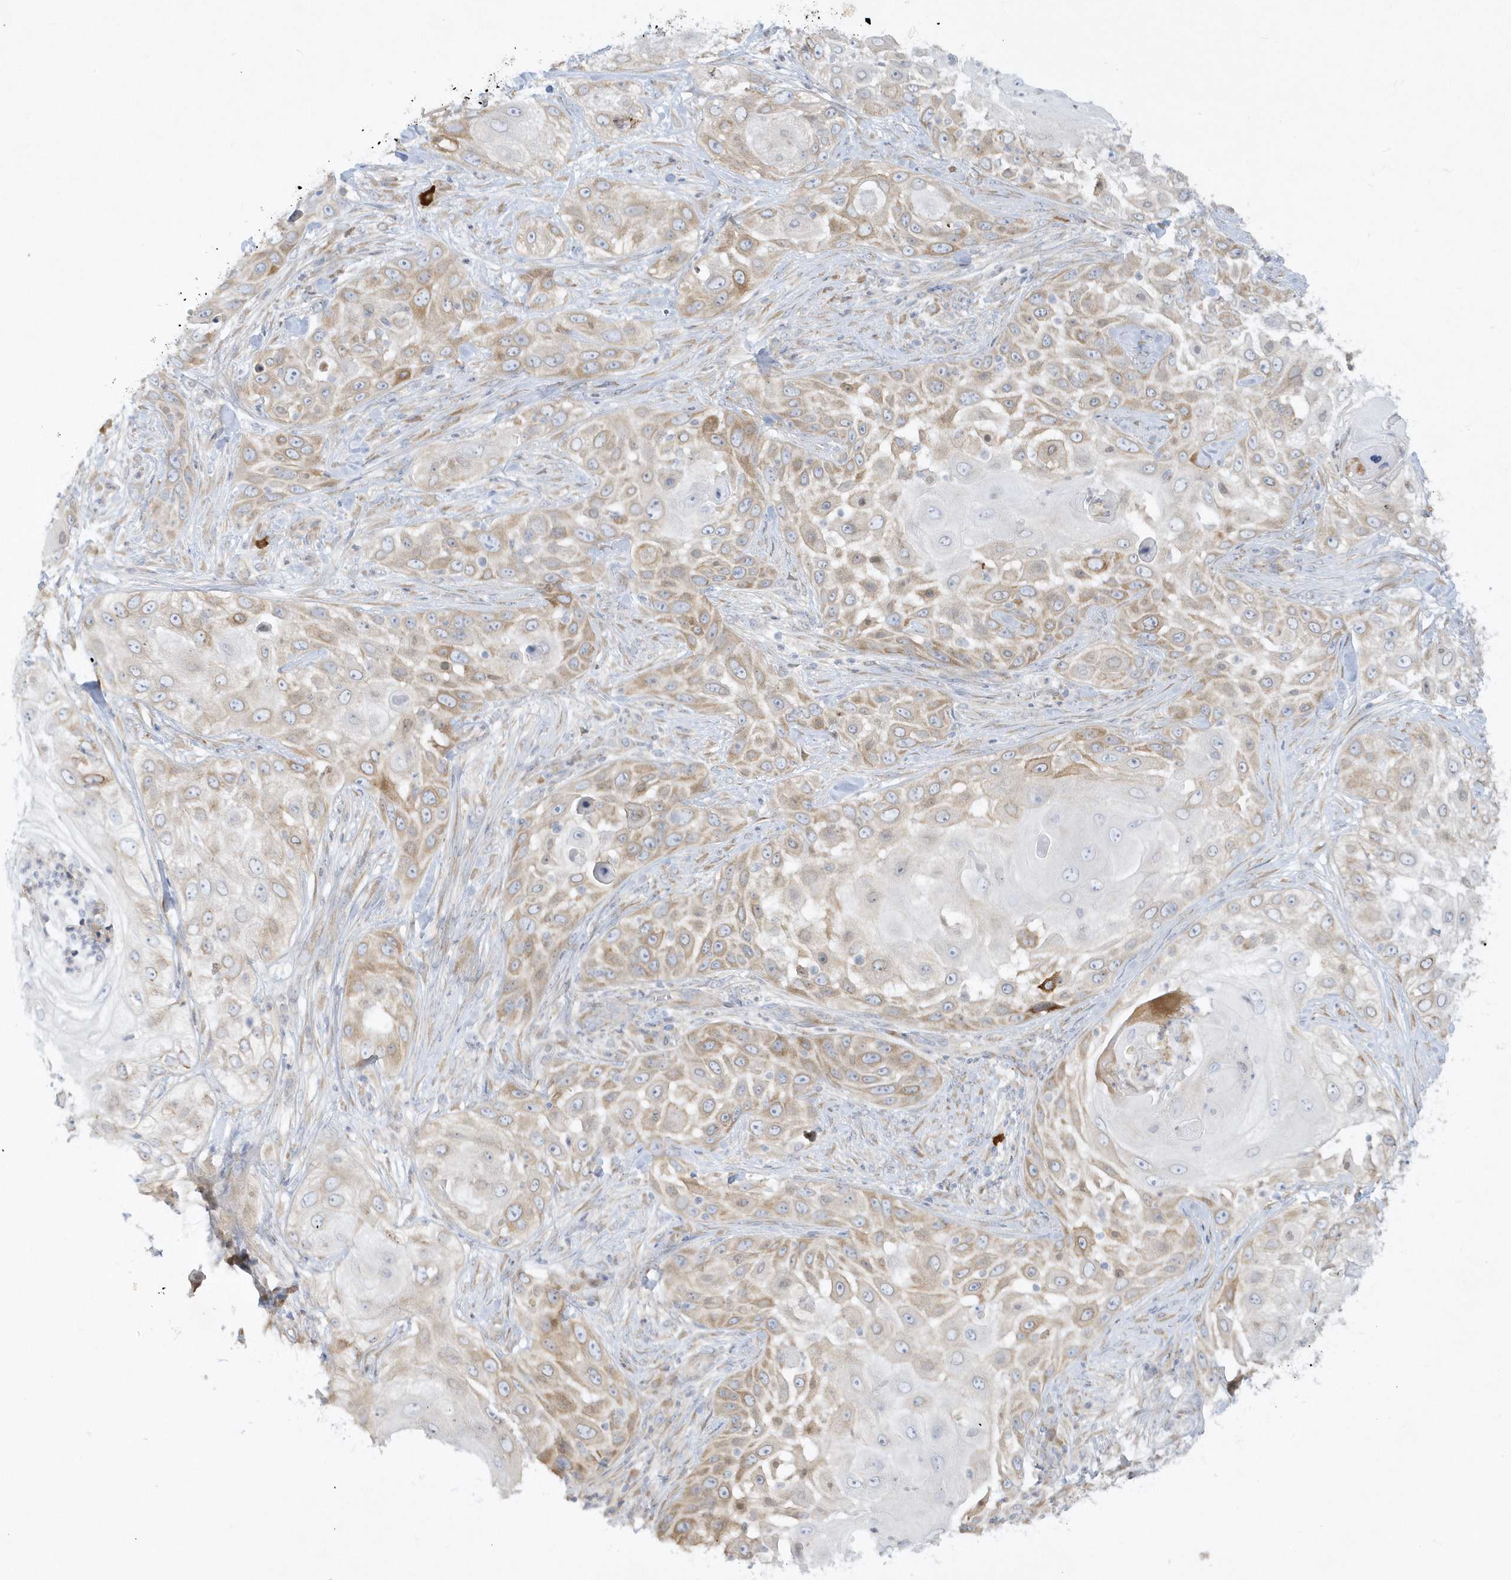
{"staining": {"intensity": "weak", "quantity": ">75%", "location": "cytoplasmic/membranous"}, "tissue": "skin cancer", "cell_type": "Tumor cells", "image_type": "cancer", "snomed": [{"axis": "morphology", "description": "Squamous cell carcinoma, NOS"}, {"axis": "topography", "description": "Skin"}], "caption": "This image displays IHC staining of human skin cancer (squamous cell carcinoma), with low weak cytoplasmic/membranous expression in about >75% of tumor cells.", "gene": "THADA", "patient": {"sex": "female", "age": 44}}